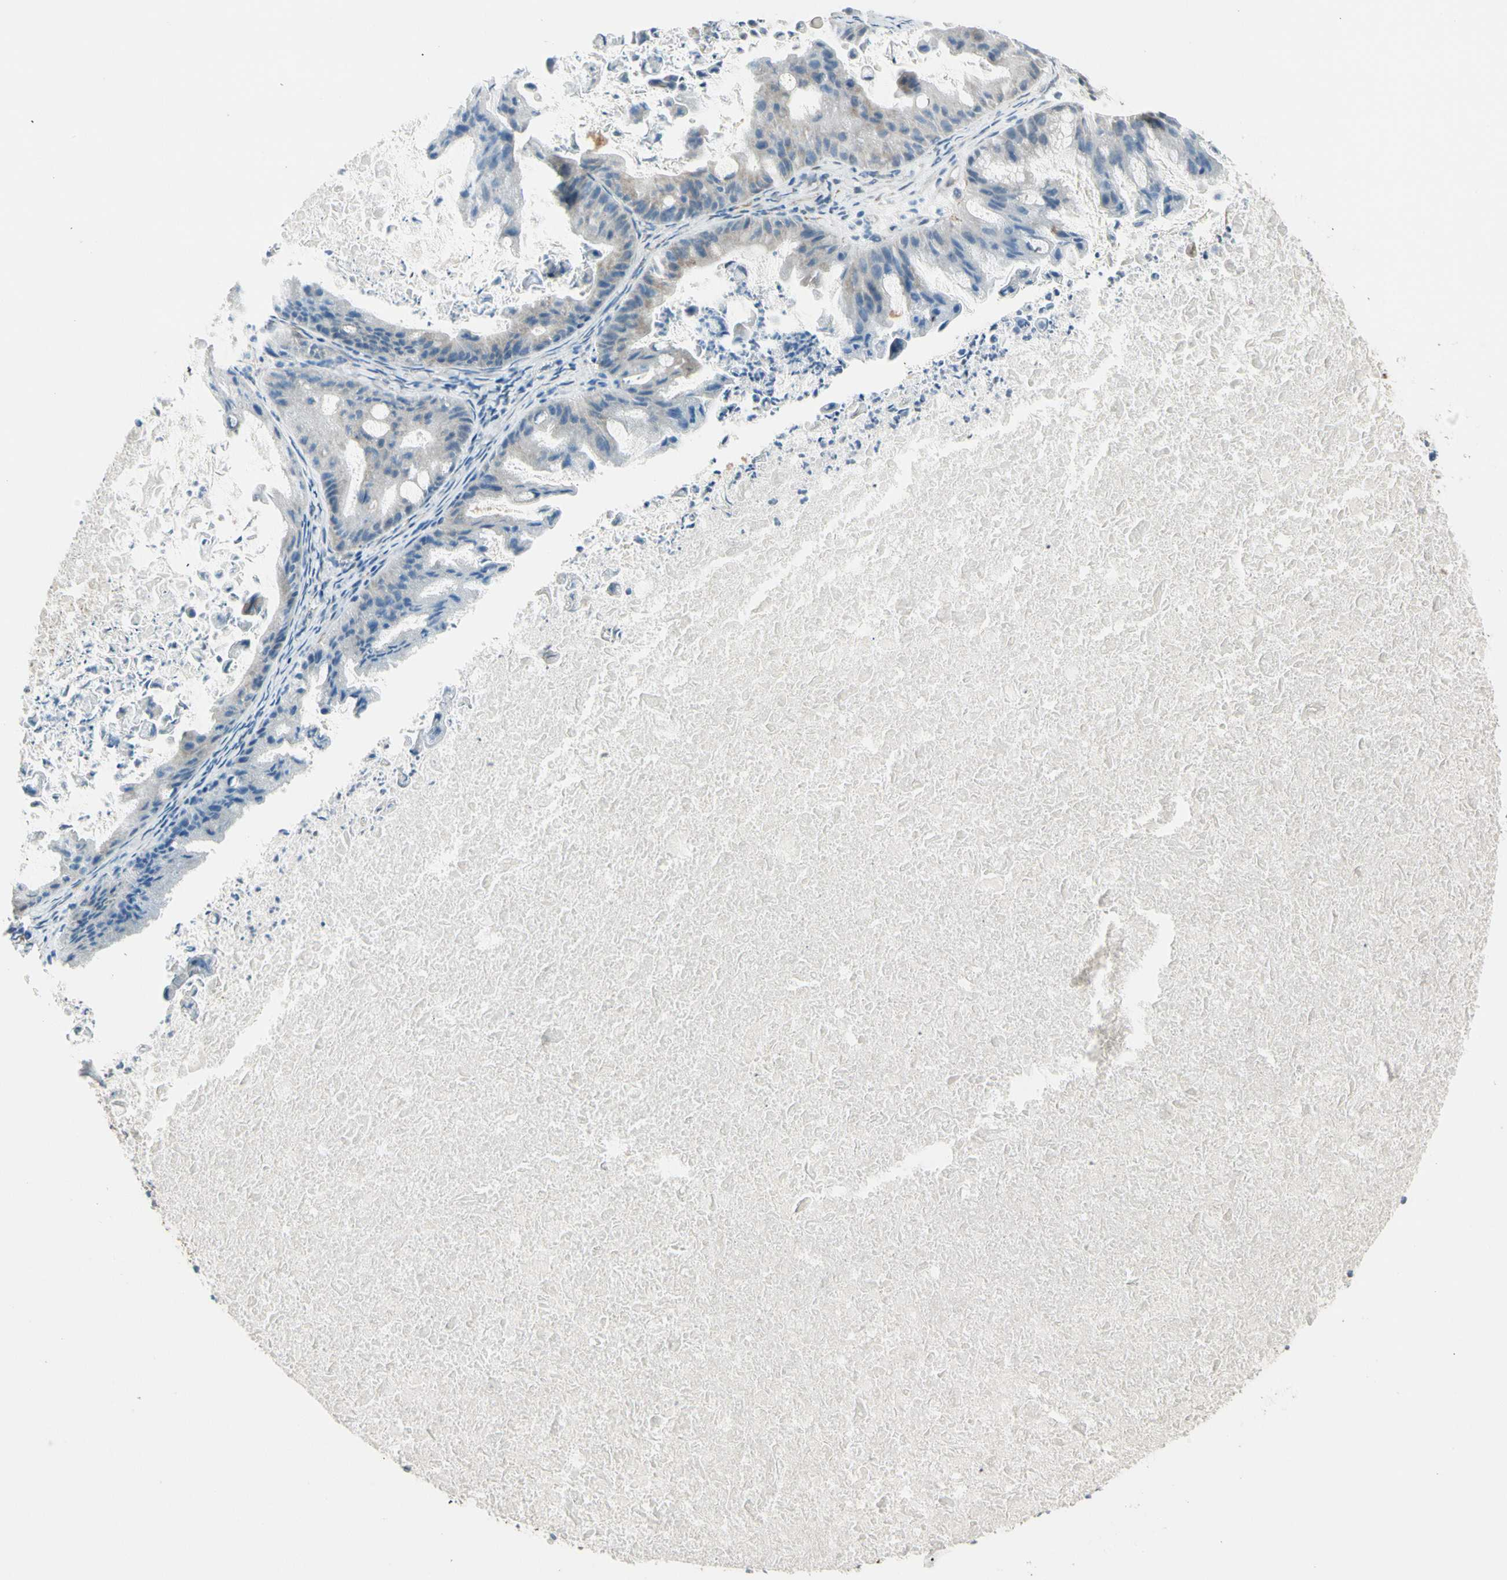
{"staining": {"intensity": "weak", "quantity": "<25%", "location": "cytoplasmic/membranous"}, "tissue": "ovarian cancer", "cell_type": "Tumor cells", "image_type": "cancer", "snomed": [{"axis": "morphology", "description": "Cystadenocarcinoma, mucinous, NOS"}, {"axis": "topography", "description": "Ovary"}], "caption": "Mucinous cystadenocarcinoma (ovarian) was stained to show a protein in brown. There is no significant staining in tumor cells.", "gene": "FKBP7", "patient": {"sex": "female", "age": 37}}